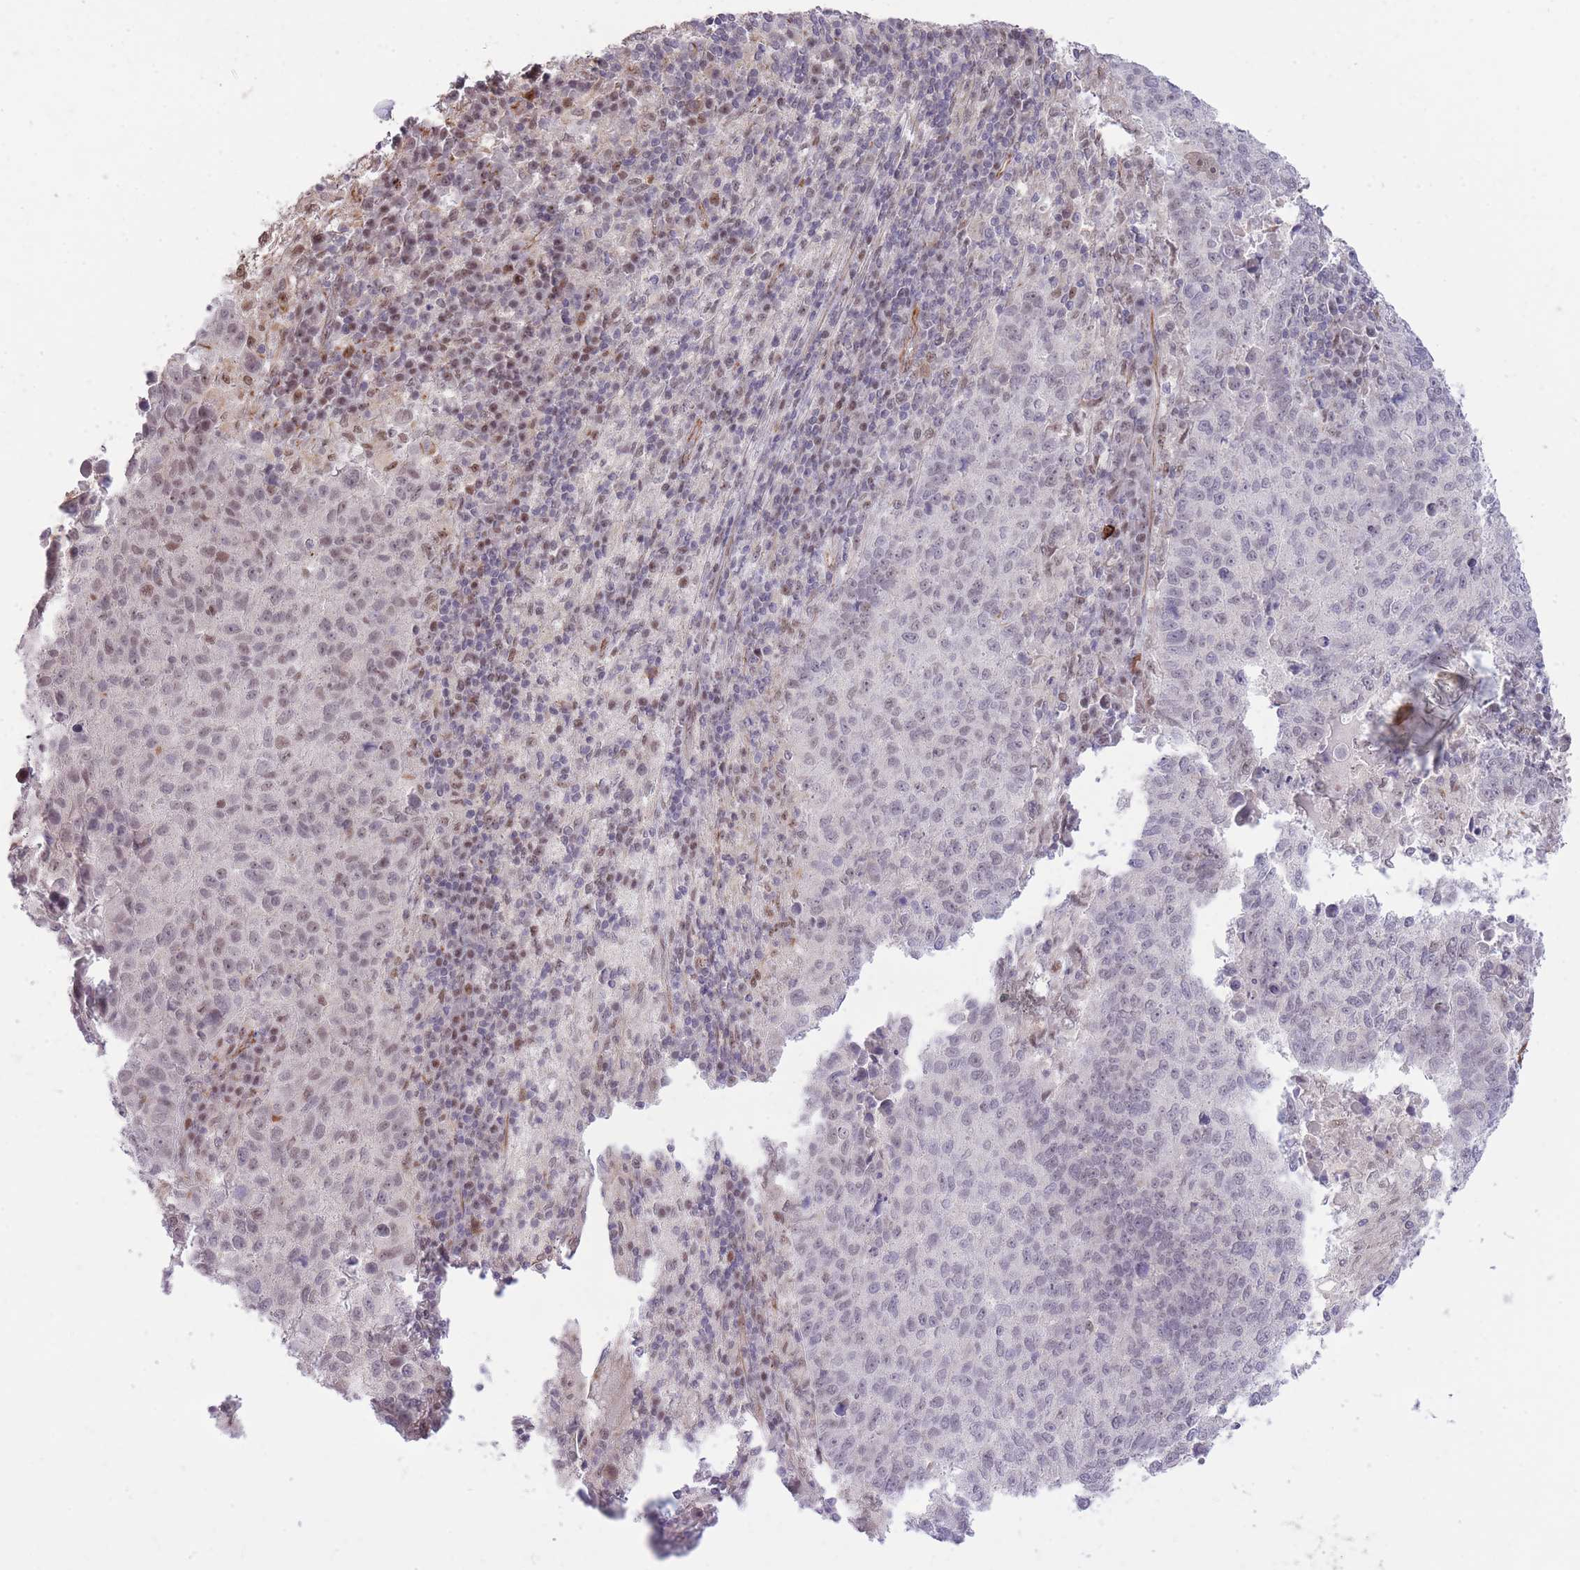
{"staining": {"intensity": "weak", "quantity": "<25%", "location": "nuclear"}, "tissue": "lung cancer", "cell_type": "Tumor cells", "image_type": "cancer", "snomed": [{"axis": "morphology", "description": "Squamous cell carcinoma, NOS"}, {"axis": "topography", "description": "Lung"}], "caption": "Immunohistochemistry (IHC) histopathology image of neoplastic tissue: human lung cancer (squamous cell carcinoma) stained with DAB (3,3'-diaminobenzidine) displays no significant protein staining in tumor cells.", "gene": "ELL", "patient": {"sex": "male", "age": 73}}